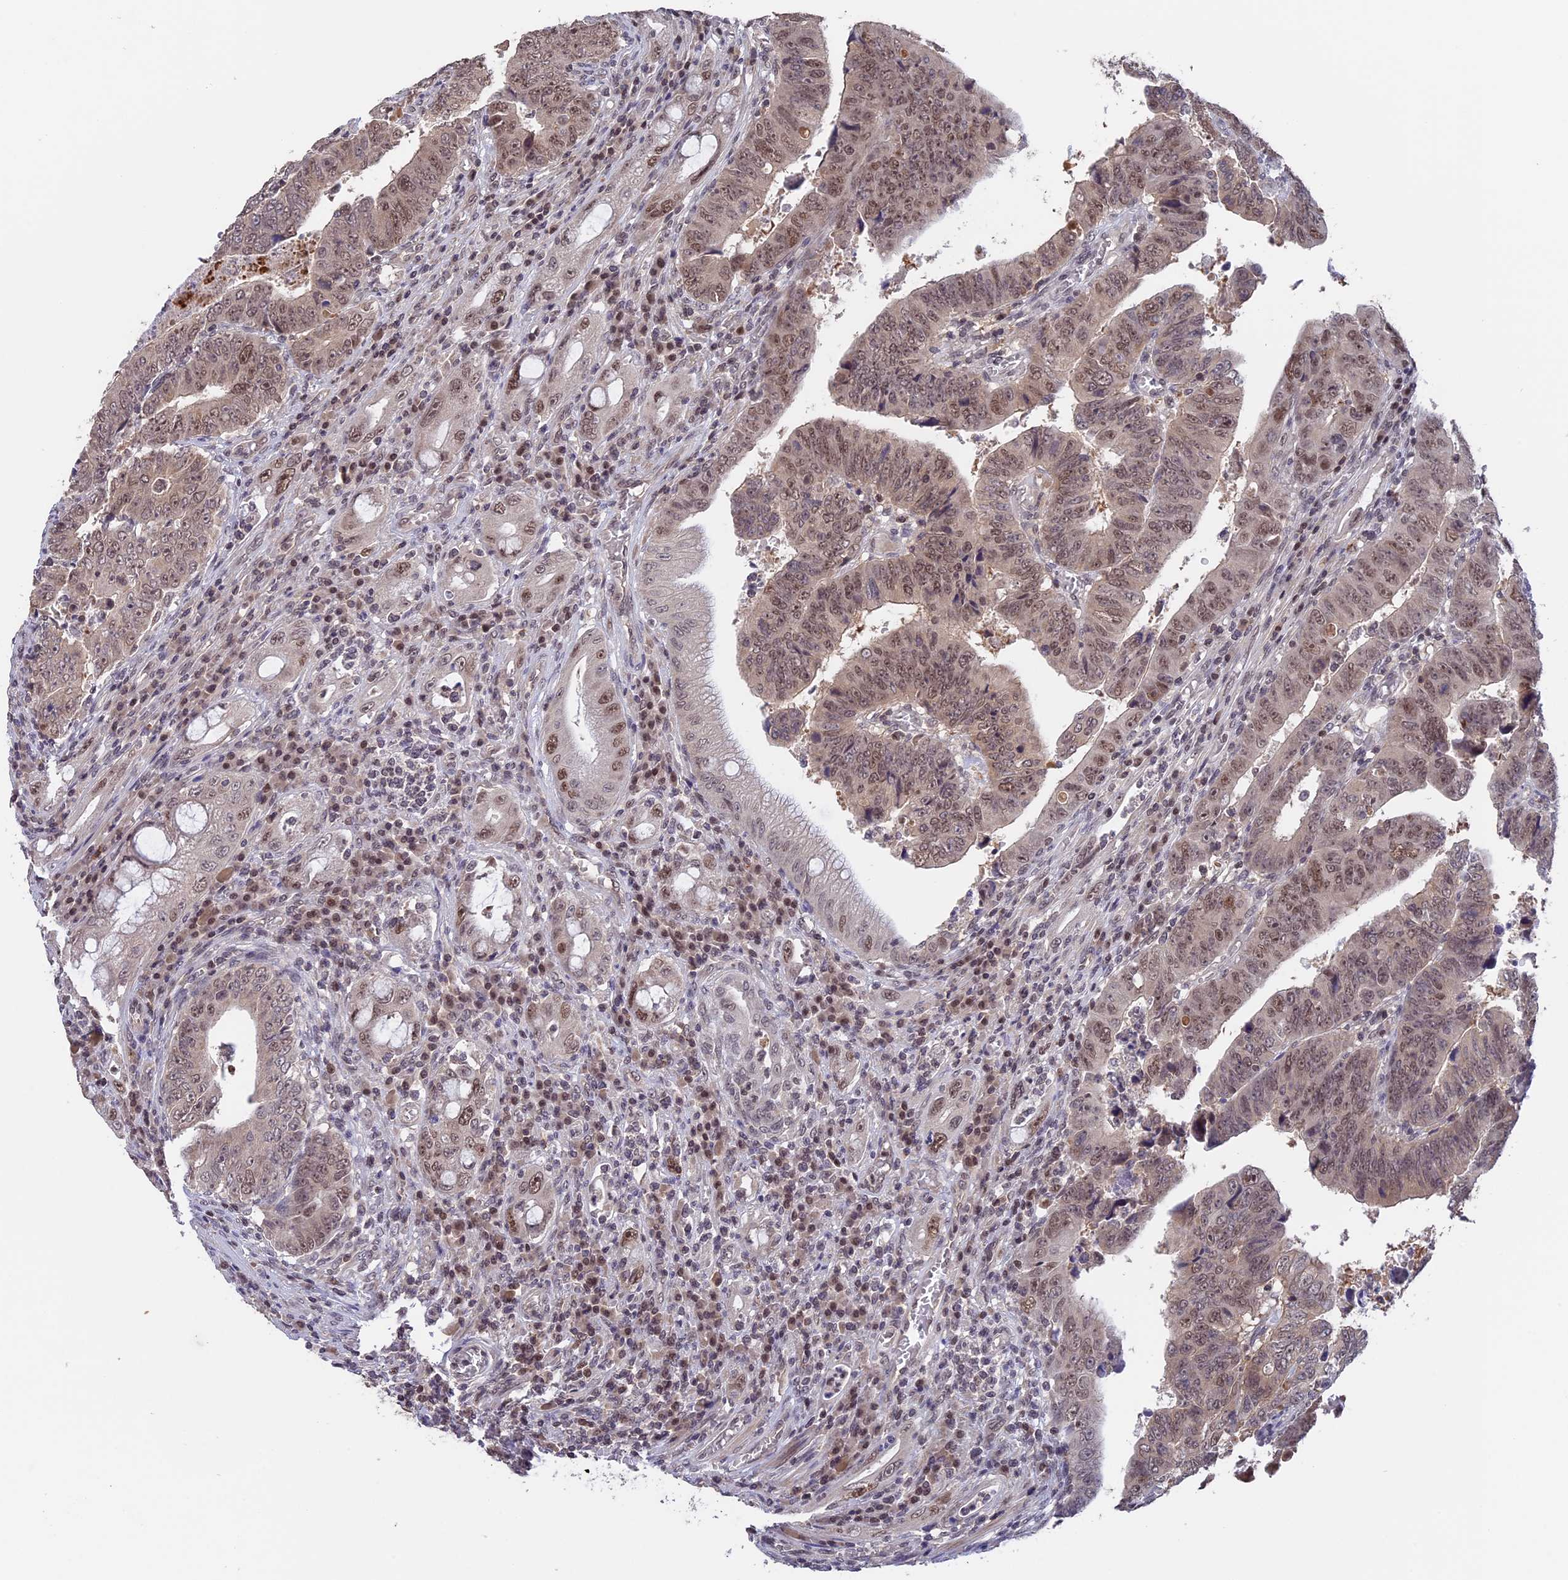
{"staining": {"intensity": "moderate", "quantity": ">75%", "location": "nuclear"}, "tissue": "colorectal cancer", "cell_type": "Tumor cells", "image_type": "cancer", "snomed": [{"axis": "morphology", "description": "Normal tissue, NOS"}, {"axis": "morphology", "description": "Adenocarcinoma, NOS"}, {"axis": "topography", "description": "Rectum"}], "caption": "Colorectal cancer stained with a protein marker exhibits moderate staining in tumor cells.", "gene": "RFC5", "patient": {"sex": "female", "age": 65}}